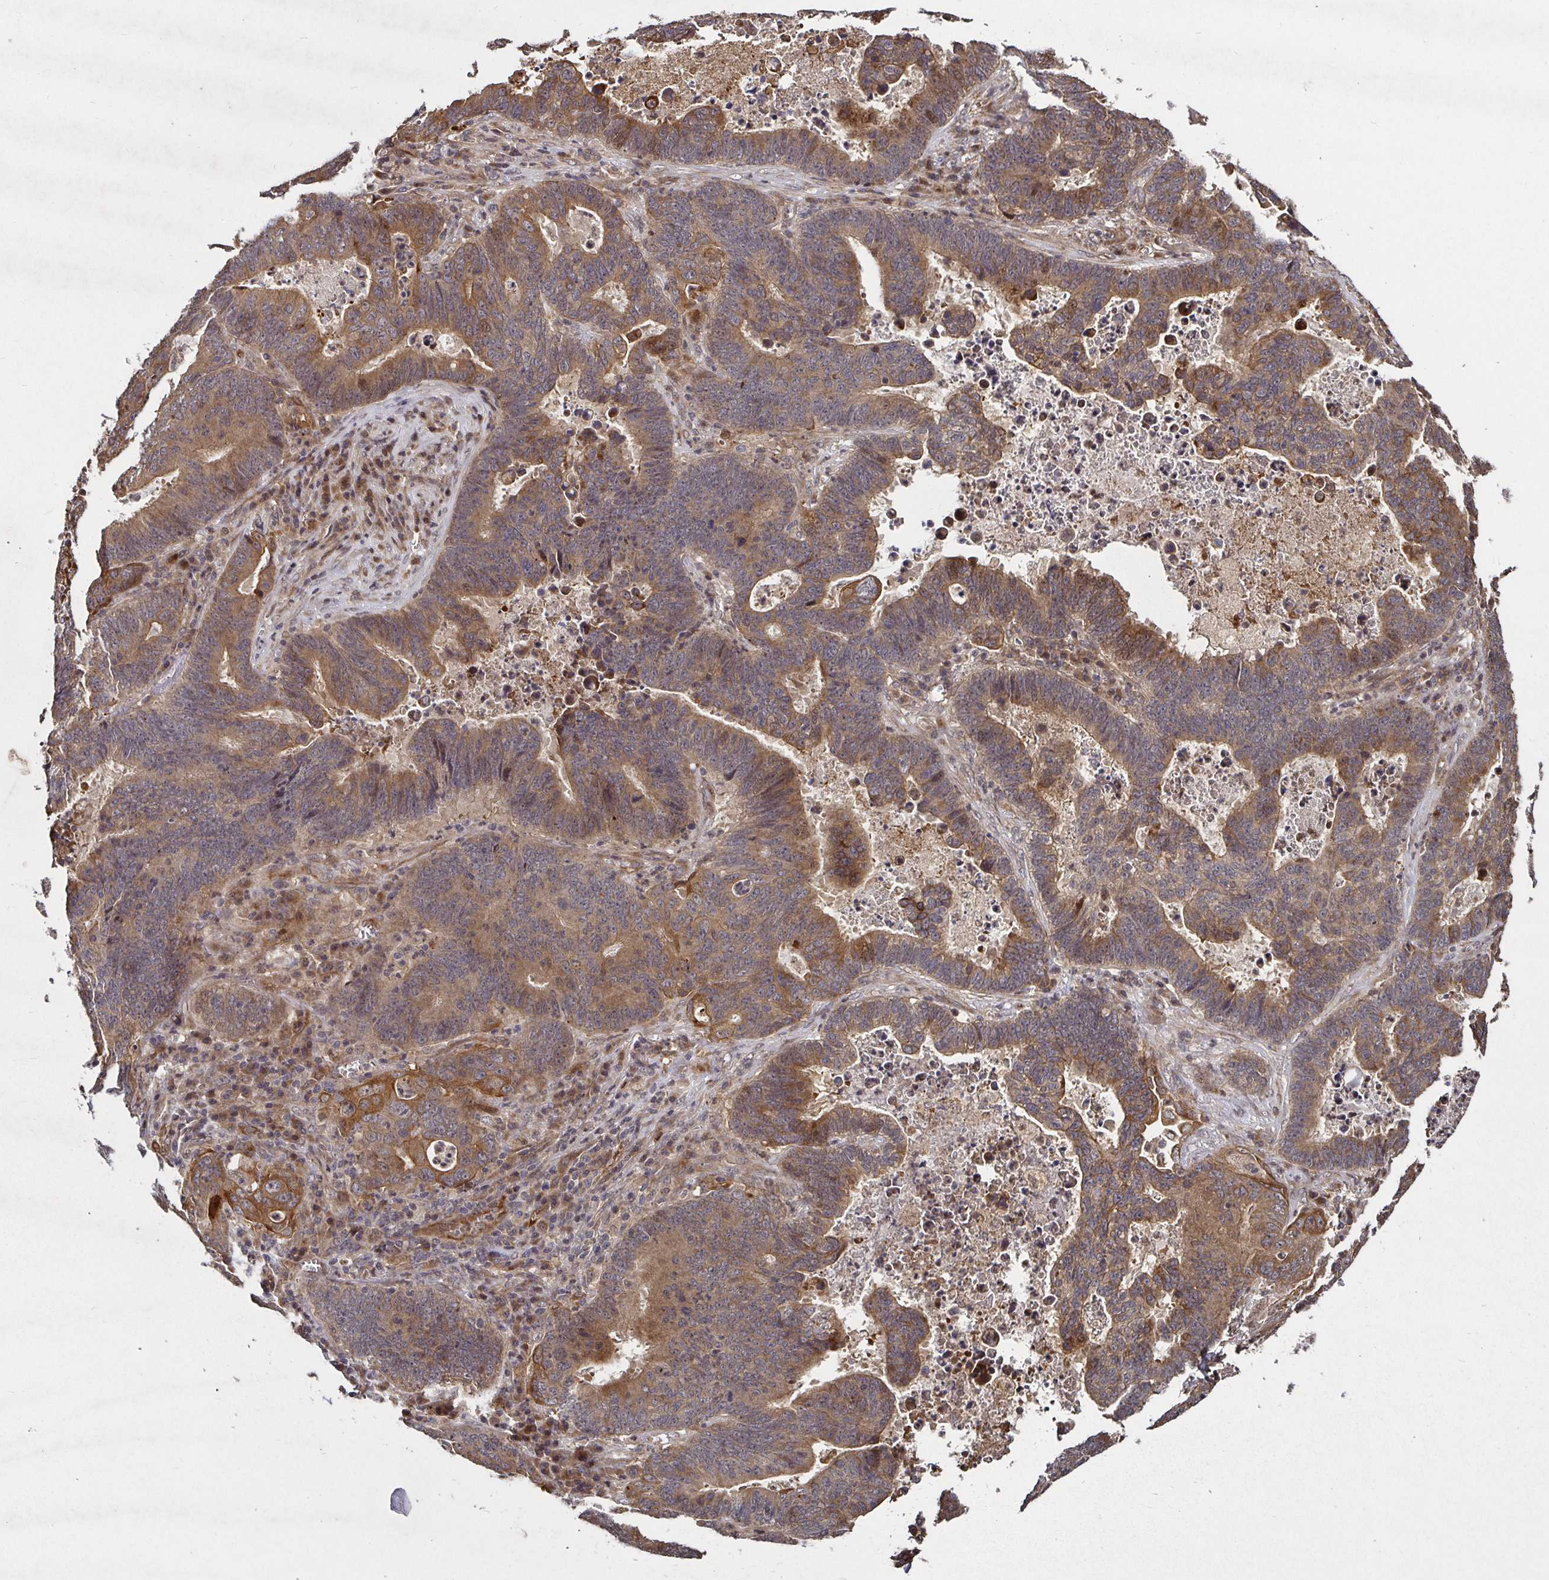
{"staining": {"intensity": "moderate", "quantity": ">75%", "location": "cytoplasmic/membranous"}, "tissue": "lung cancer", "cell_type": "Tumor cells", "image_type": "cancer", "snomed": [{"axis": "morphology", "description": "Aneuploidy"}, {"axis": "morphology", "description": "Adenocarcinoma, NOS"}, {"axis": "morphology", "description": "Adenocarcinoma primary or metastatic"}, {"axis": "topography", "description": "Lung"}], "caption": "About >75% of tumor cells in lung cancer (adenocarcinoma primary or metastatic) show moderate cytoplasmic/membranous protein staining as visualized by brown immunohistochemical staining.", "gene": "SMYD3", "patient": {"sex": "female", "age": 75}}